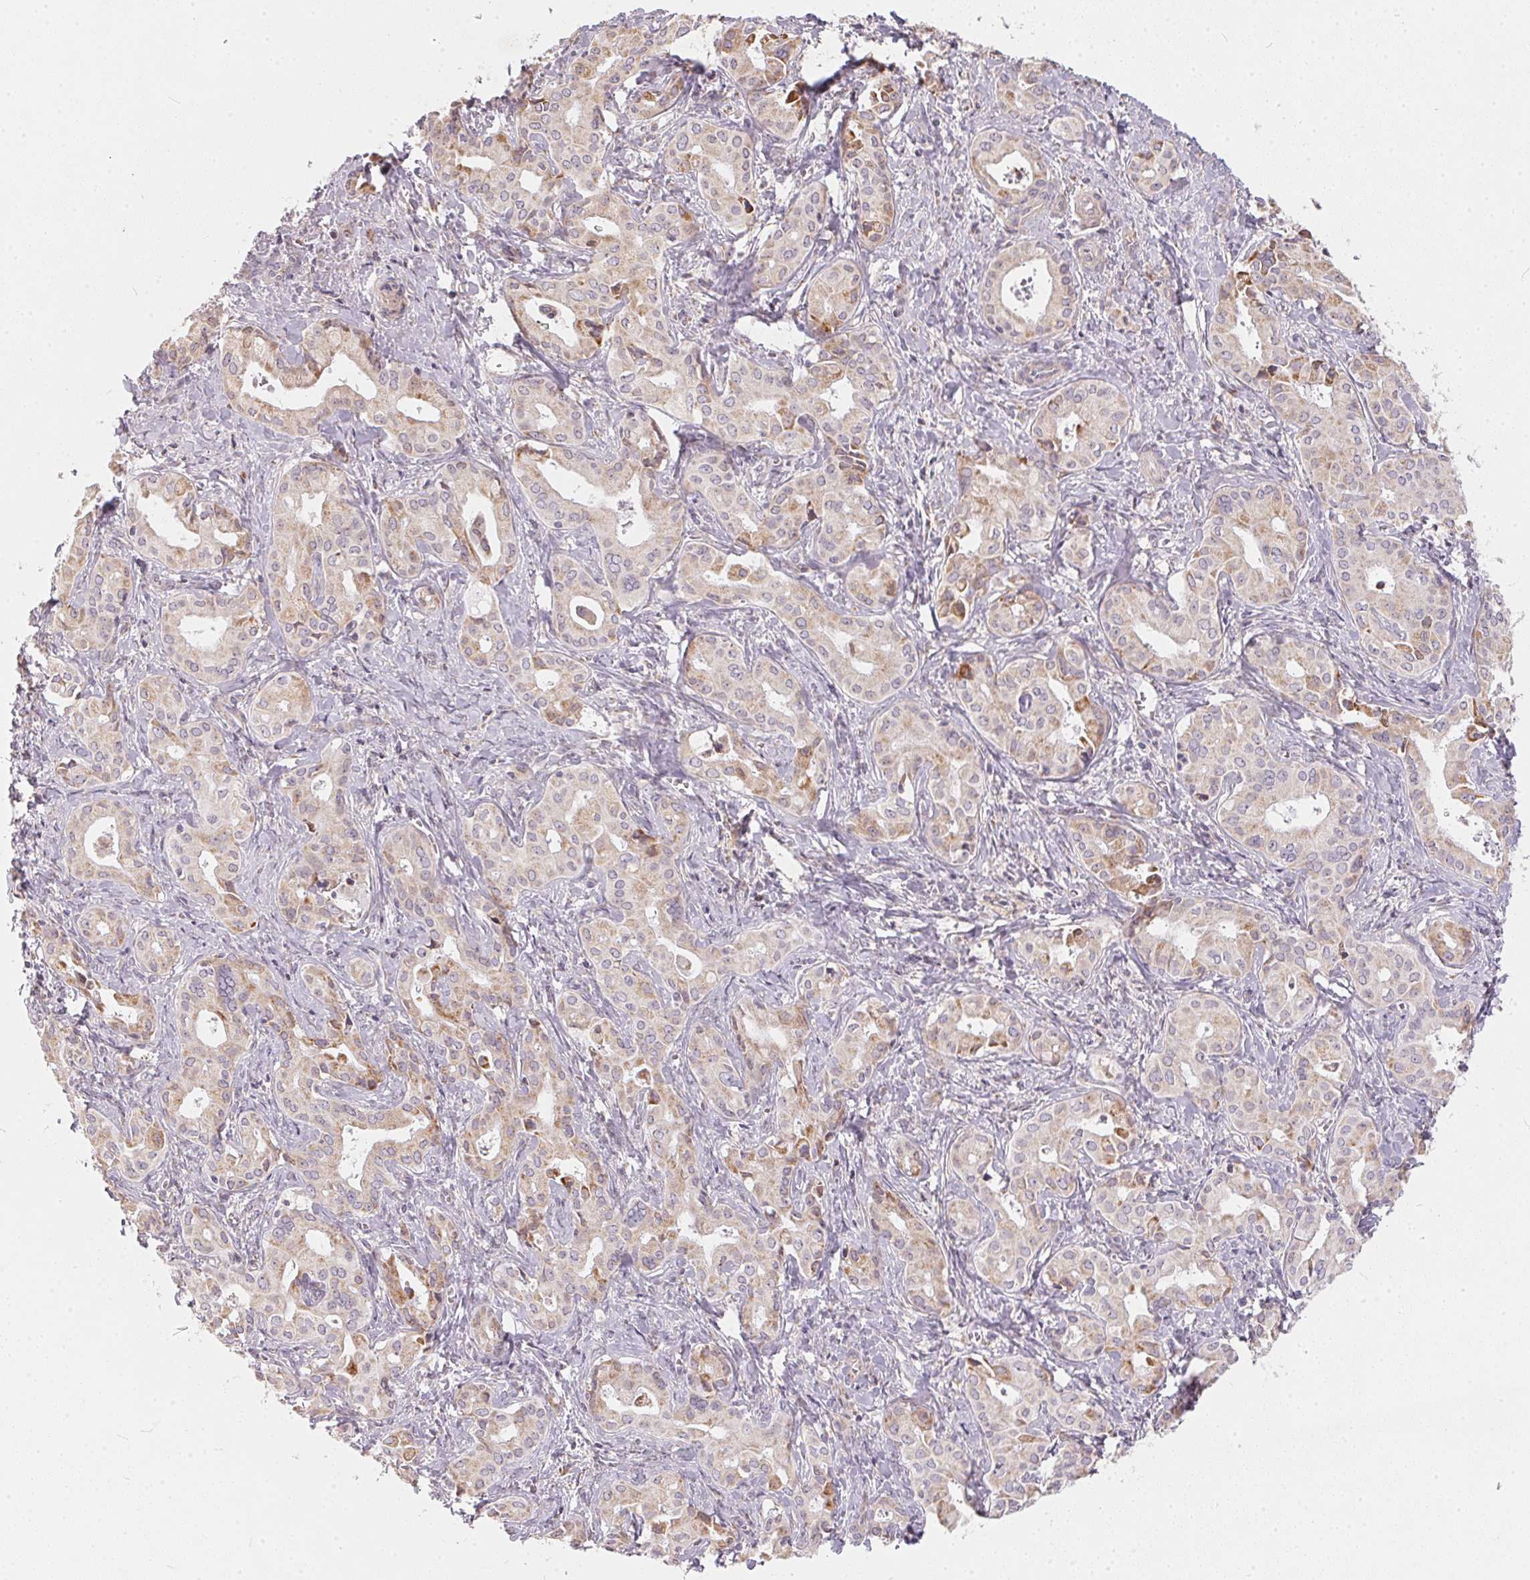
{"staining": {"intensity": "weak", "quantity": "25%-75%", "location": "cytoplasmic/membranous"}, "tissue": "liver cancer", "cell_type": "Tumor cells", "image_type": "cancer", "snomed": [{"axis": "morphology", "description": "Cholangiocarcinoma"}, {"axis": "topography", "description": "Liver"}], "caption": "A photomicrograph of liver cancer (cholangiocarcinoma) stained for a protein exhibits weak cytoplasmic/membranous brown staining in tumor cells.", "gene": "VWA5B2", "patient": {"sex": "female", "age": 65}}